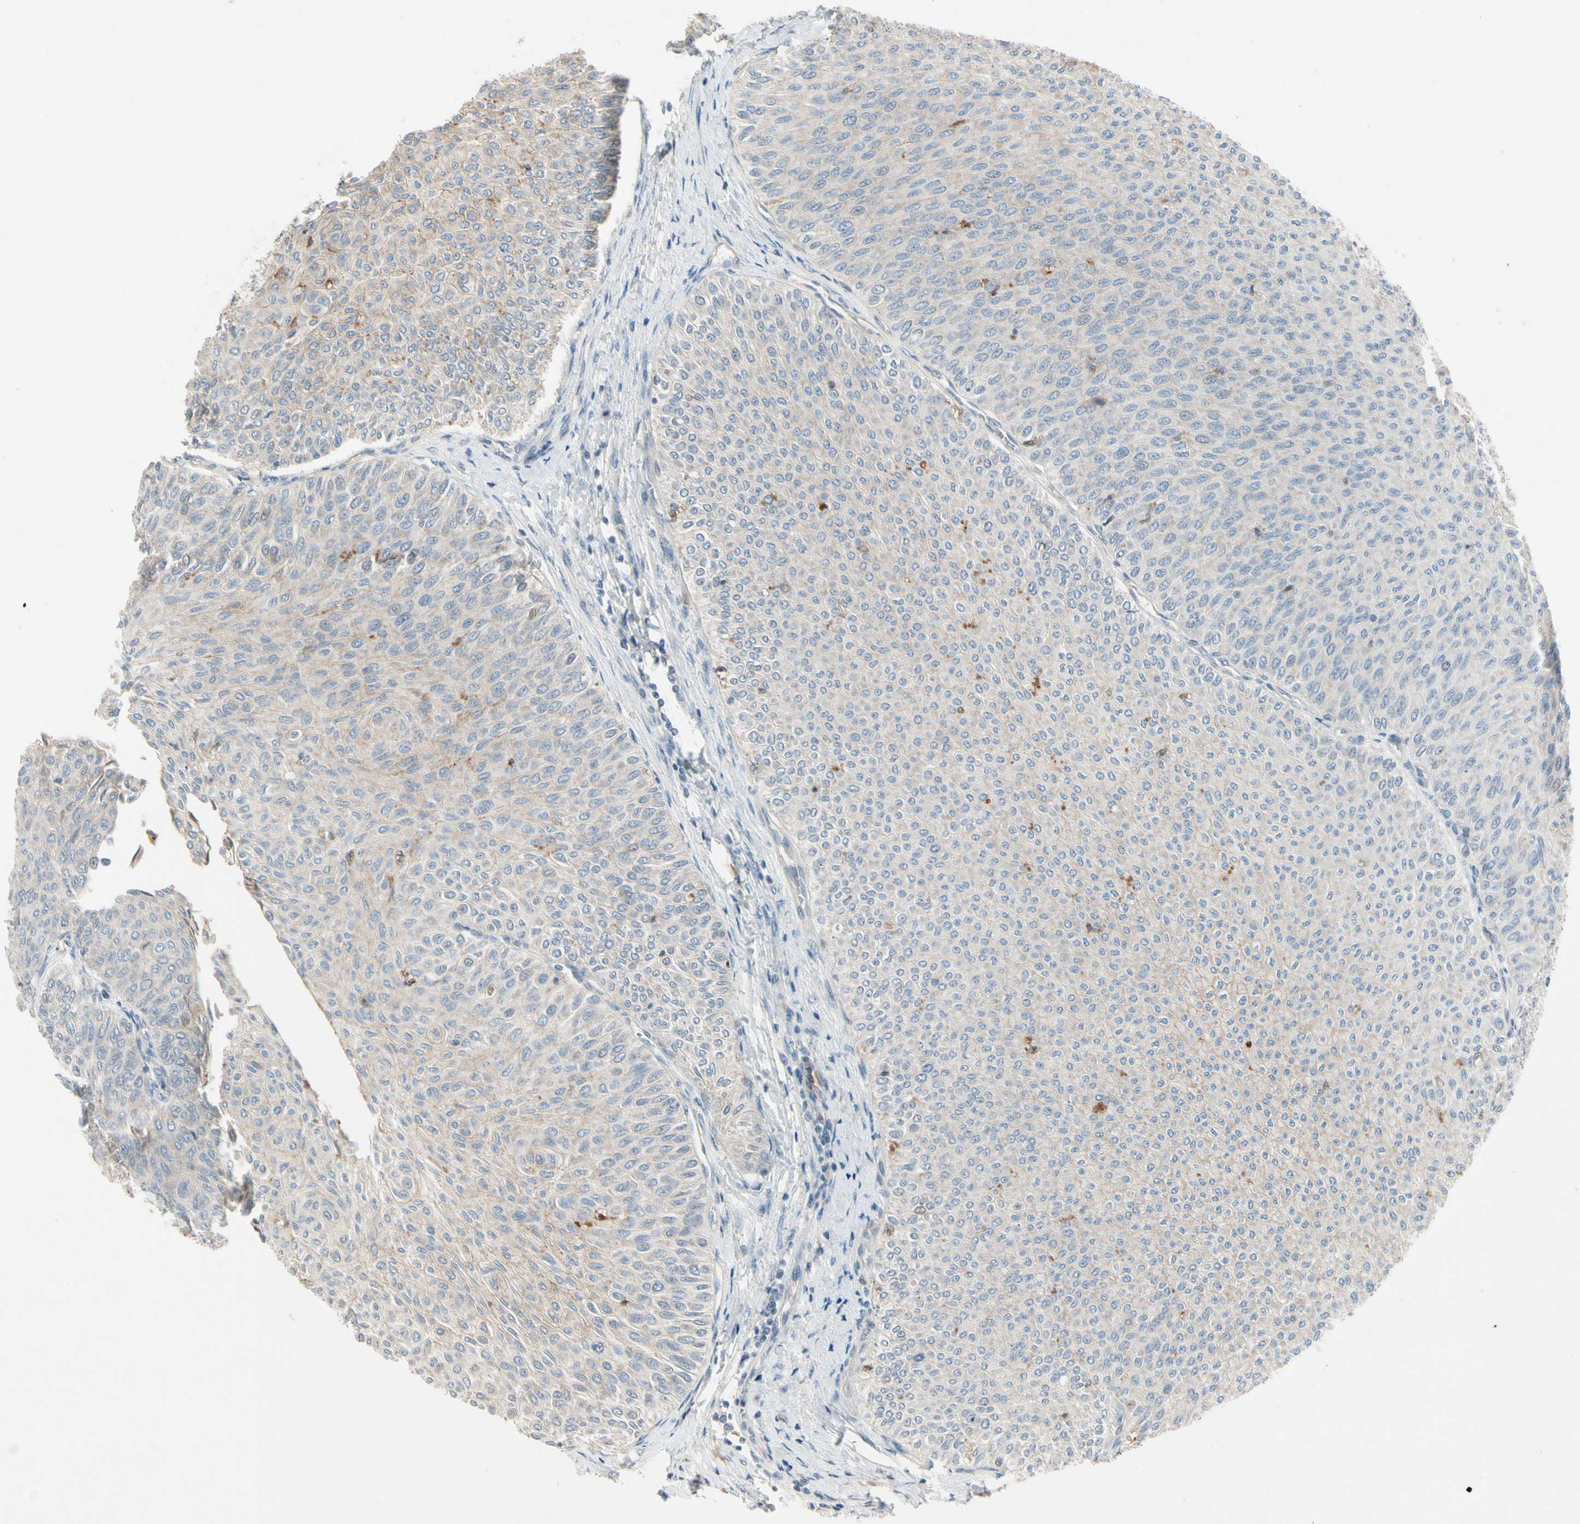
{"staining": {"intensity": "weak", "quantity": "25%-75%", "location": "cytoplasmic/membranous"}, "tissue": "urothelial cancer", "cell_type": "Tumor cells", "image_type": "cancer", "snomed": [{"axis": "morphology", "description": "Urothelial carcinoma, Low grade"}, {"axis": "topography", "description": "Urinary bladder"}], "caption": "Protein expression analysis of urothelial cancer reveals weak cytoplasmic/membranous expression in about 25%-75% of tumor cells. (brown staining indicates protein expression, while blue staining denotes nuclei).", "gene": "ICAM5", "patient": {"sex": "male", "age": 78}}